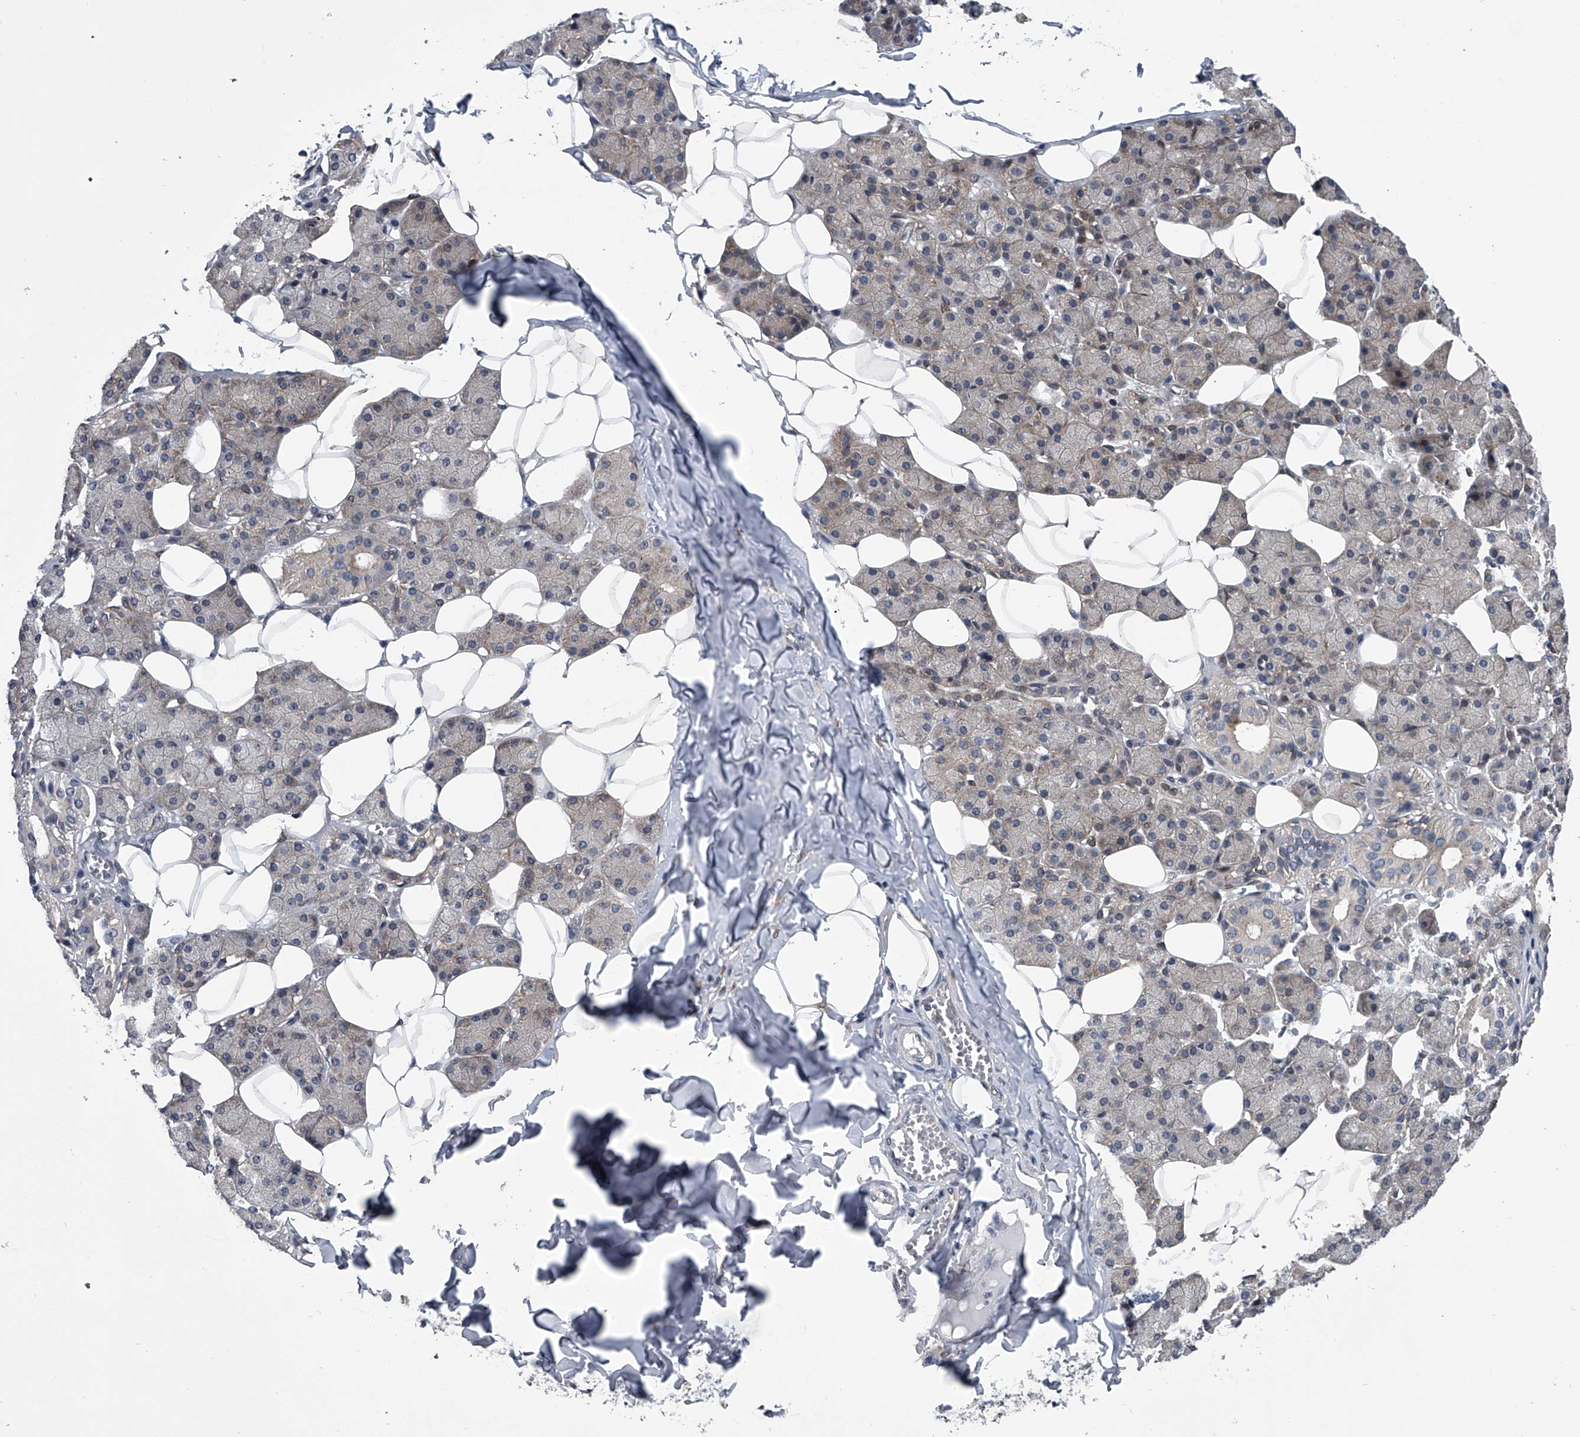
{"staining": {"intensity": "moderate", "quantity": "<25%", "location": "cytoplasmic/membranous"}, "tissue": "salivary gland", "cell_type": "Glandular cells", "image_type": "normal", "snomed": [{"axis": "morphology", "description": "Normal tissue, NOS"}, {"axis": "topography", "description": "Salivary gland"}], "caption": "A histopathology image of salivary gland stained for a protein shows moderate cytoplasmic/membranous brown staining in glandular cells. The protein is shown in brown color, while the nuclei are stained blue.", "gene": "PPP2R5D", "patient": {"sex": "female", "age": 33}}